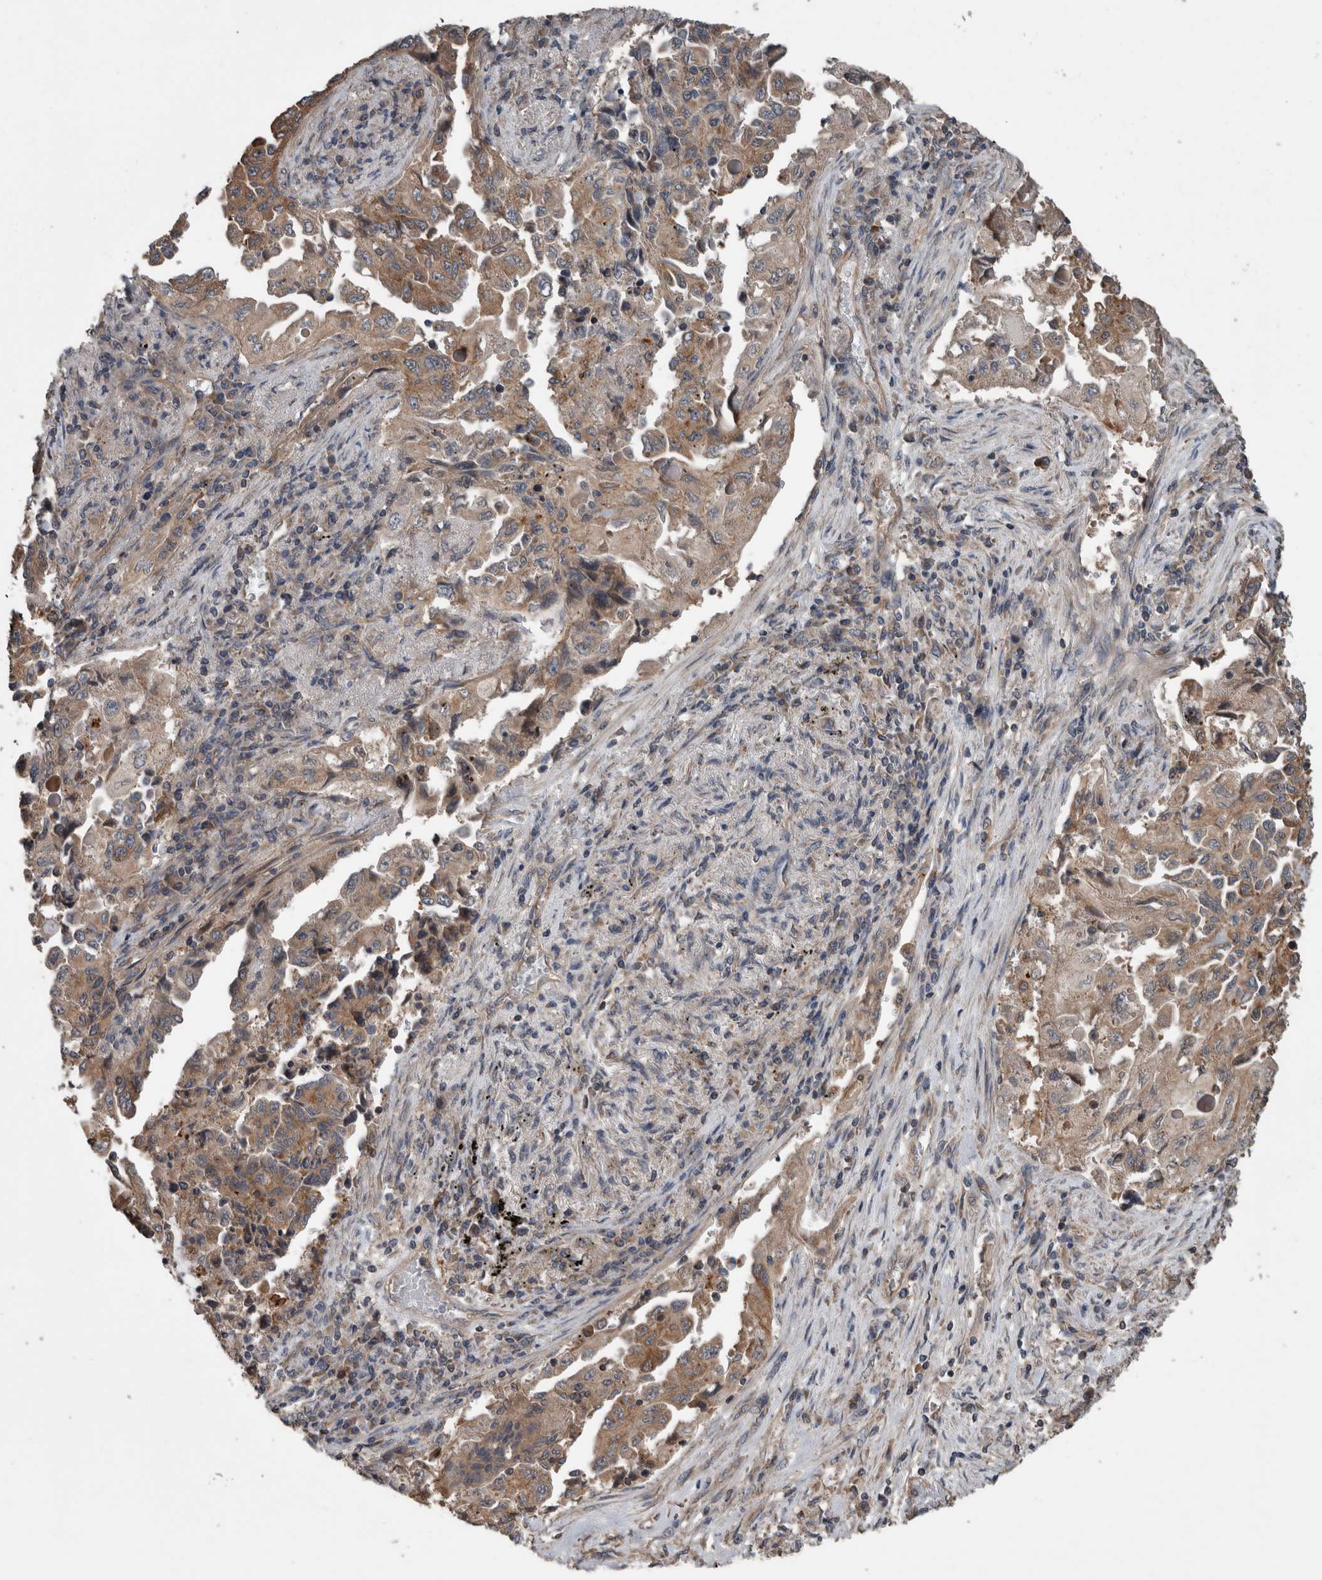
{"staining": {"intensity": "moderate", "quantity": ">75%", "location": "cytoplasmic/membranous"}, "tissue": "lung cancer", "cell_type": "Tumor cells", "image_type": "cancer", "snomed": [{"axis": "morphology", "description": "Adenocarcinoma, NOS"}, {"axis": "topography", "description": "Lung"}], "caption": "Immunohistochemical staining of human lung cancer demonstrates medium levels of moderate cytoplasmic/membranous protein staining in approximately >75% of tumor cells.", "gene": "RIOK3", "patient": {"sex": "female", "age": 51}}